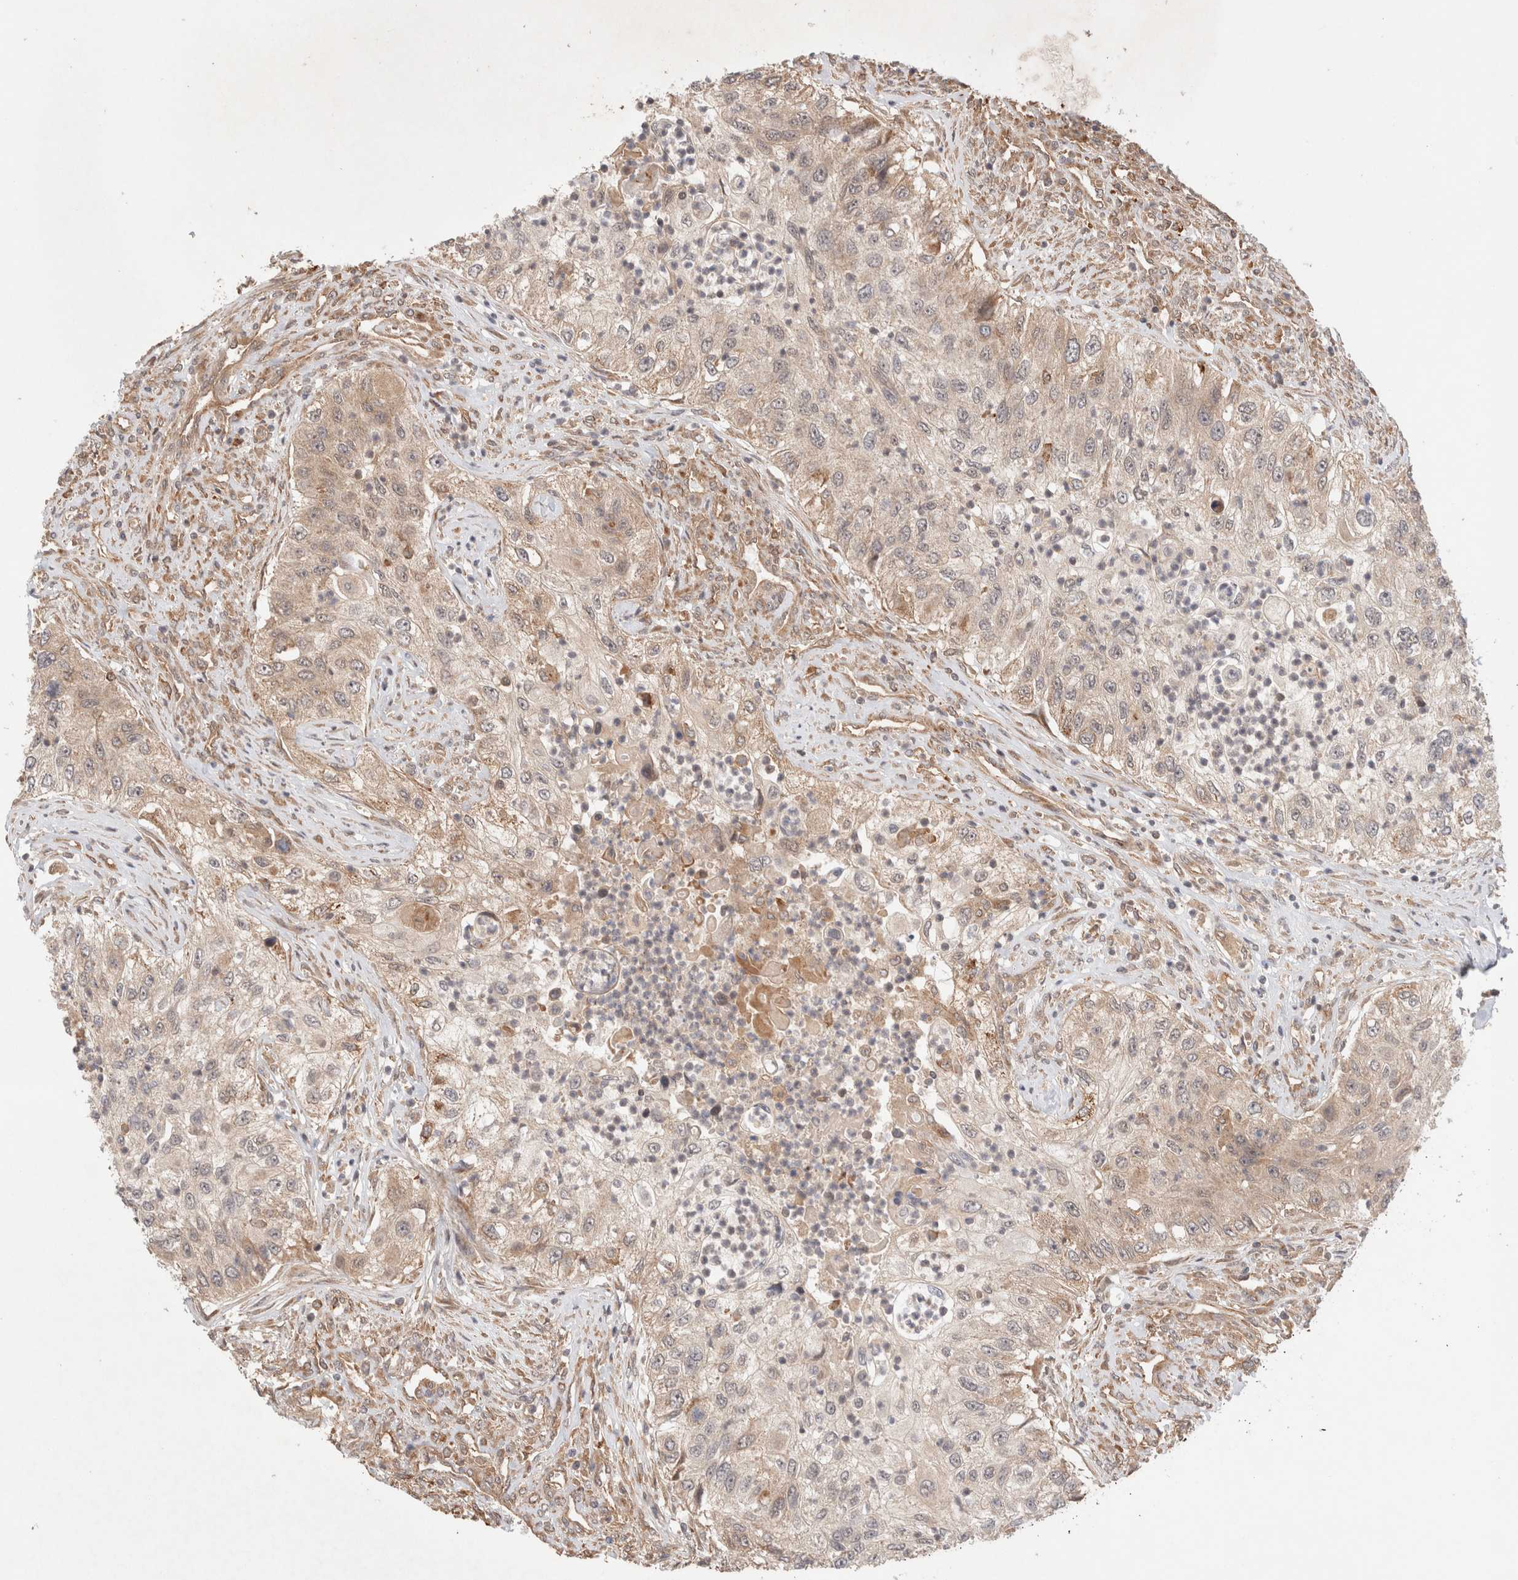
{"staining": {"intensity": "weak", "quantity": ">75%", "location": "cytoplasmic/membranous"}, "tissue": "urothelial cancer", "cell_type": "Tumor cells", "image_type": "cancer", "snomed": [{"axis": "morphology", "description": "Urothelial carcinoma, High grade"}, {"axis": "topography", "description": "Urinary bladder"}], "caption": "Immunohistochemical staining of urothelial cancer shows weak cytoplasmic/membranous protein staining in about >75% of tumor cells. (Brightfield microscopy of DAB IHC at high magnification).", "gene": "SIKE1", "patient": {"sex": "female", "age": 60}}